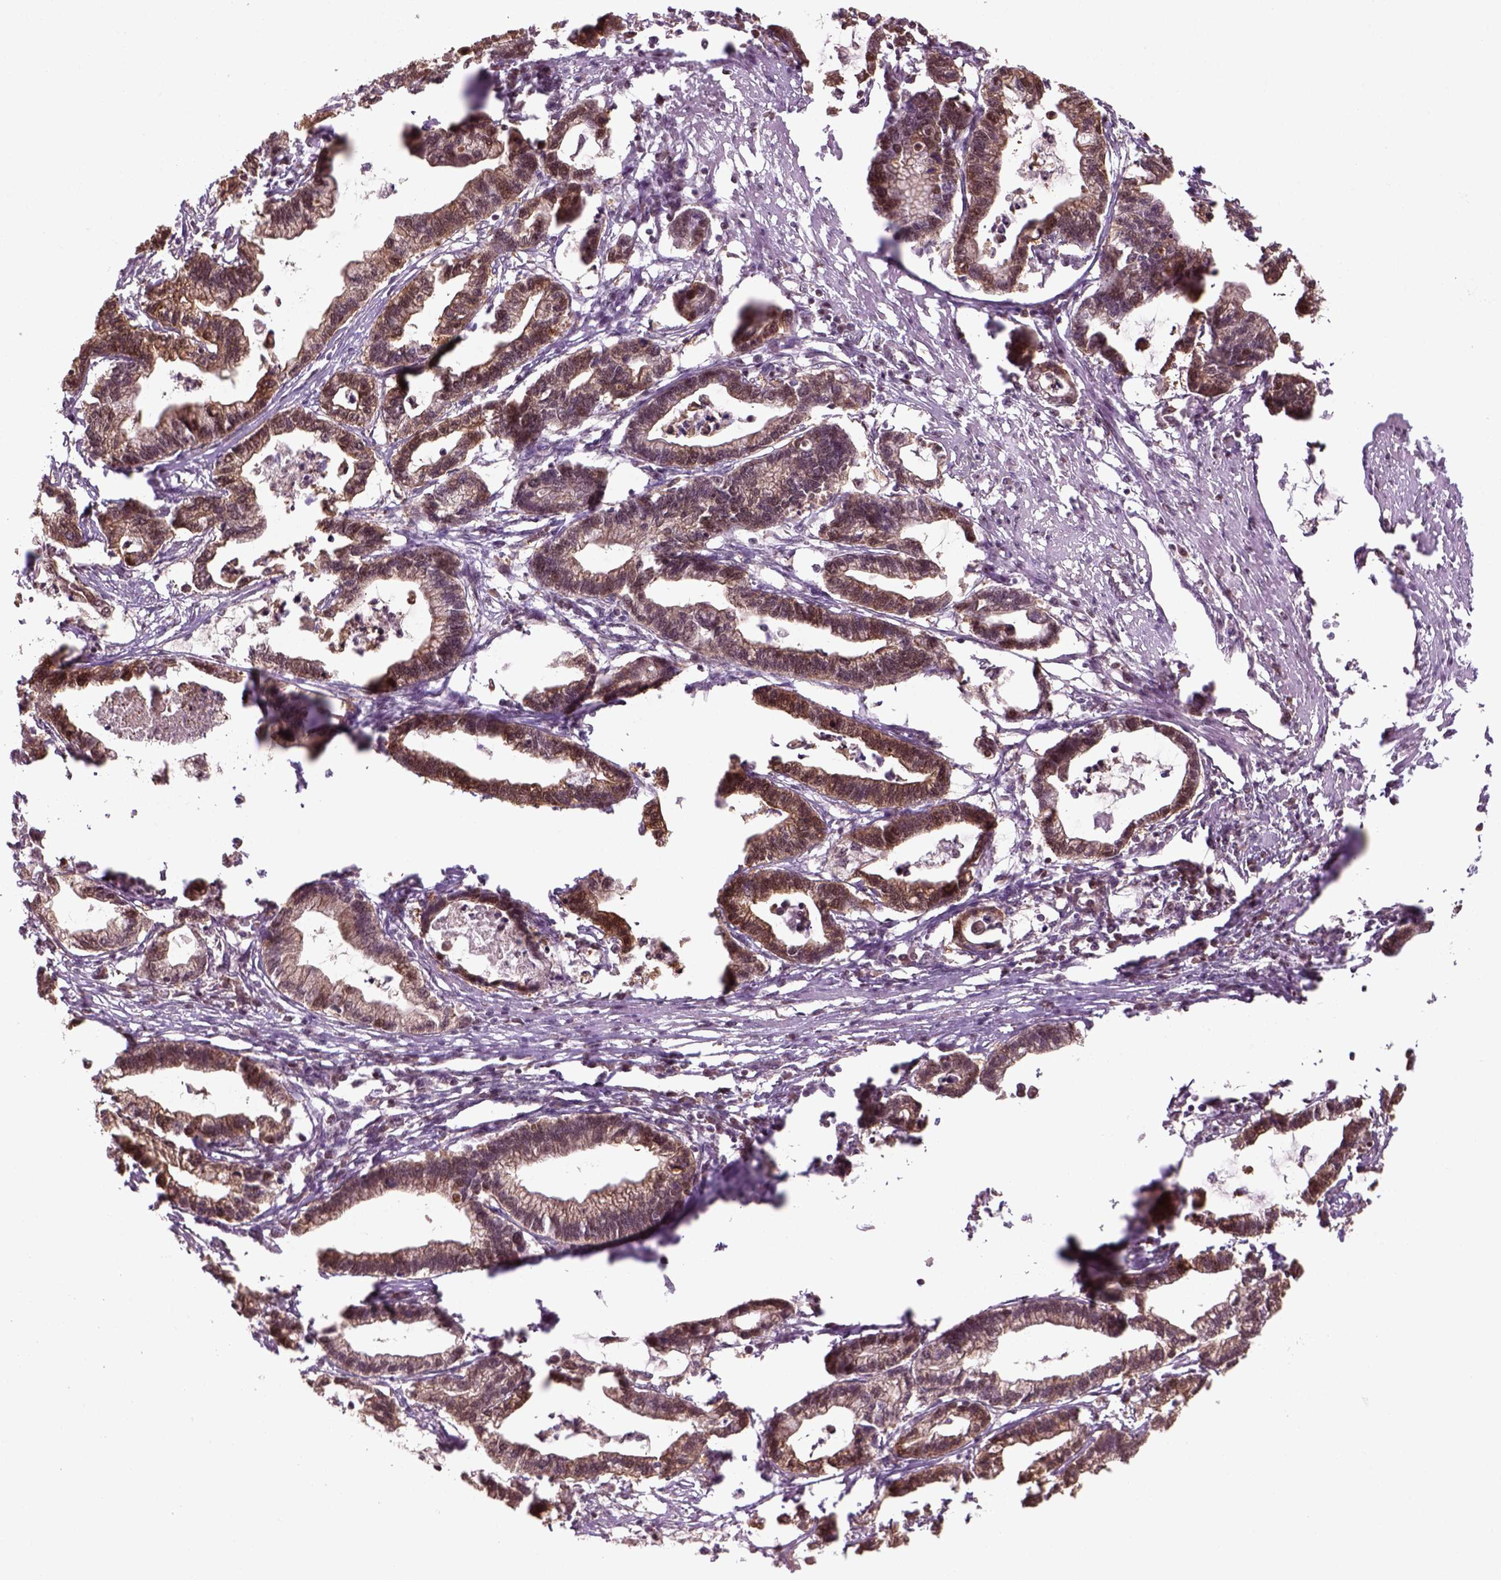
{"staining": {"intensity": "moderate", "quantity": "25%-75%", "location": "cytoplasmic/membranous"}, "tissue": "stomach cancer", "cell_type": "Tumor cells", "image_type": "cancer", "snomed": [{"axis": "morphology", "description": "Adenocarcinoma, NOS"}, {"axis": "topography", "description": "Stomach"}], "caption": "Immunohistochemistry photomicrograph of neoplastic tissue: adenocarcinoma (stomach) stained using immunohistochemistry reveals medium levels of moderate protein expression localized specifically in the cytoplasmic/membranous of tumor cells, appearing as a cytoplasmic/membranous brown color.", "gene": "GOT1", "patient": {"sex": "male", "age": 83}}